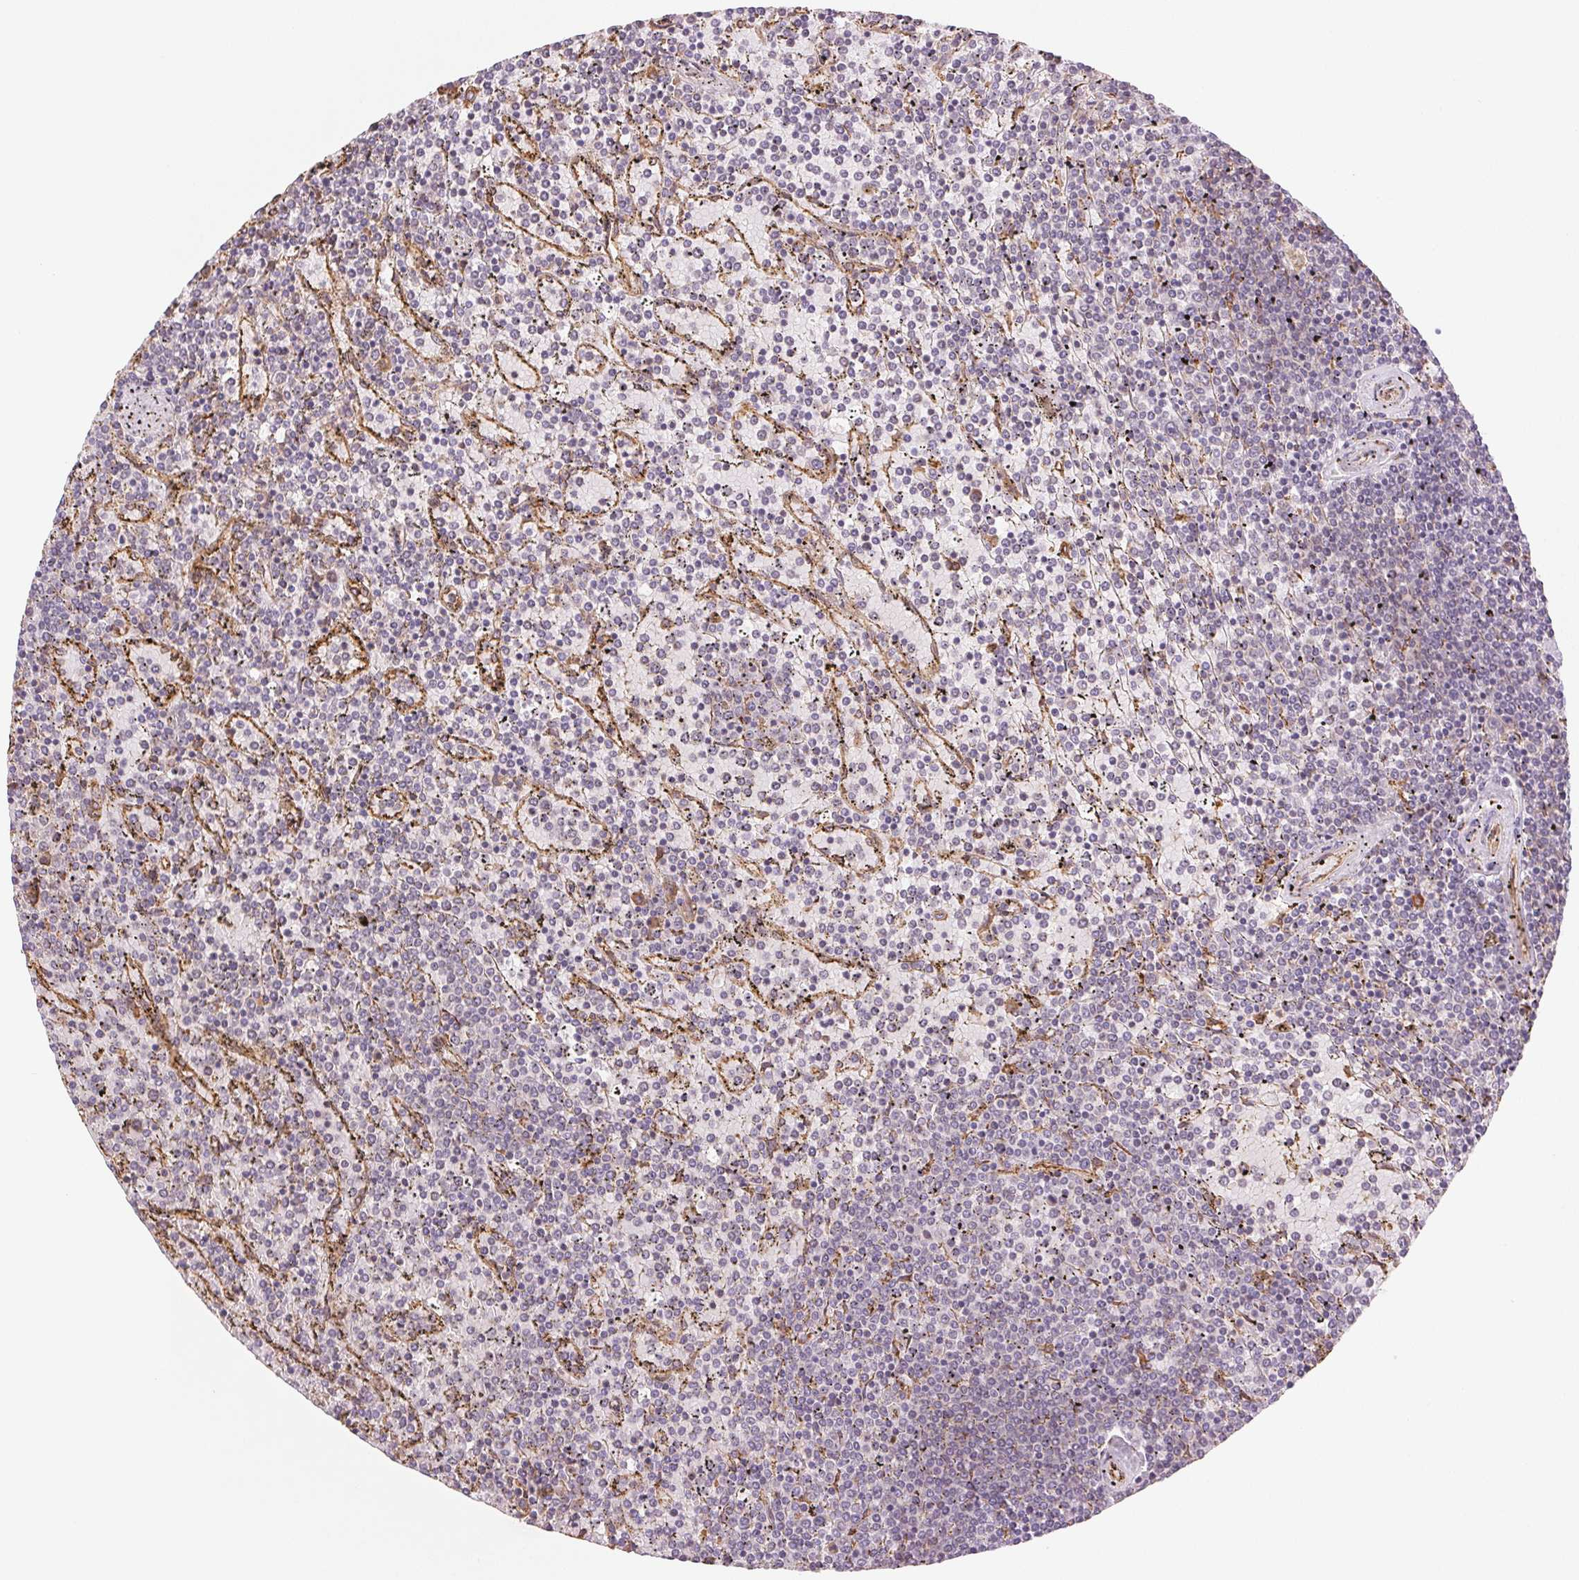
{"staining": {"intensity": "negative", "quantity": "none", "location": "none"}, "tissue": "lymphoma", "cell_type": "Tumor cells", "image_type": "cancer", "snomed": [{"axis": "morphology", "description": "Malignant lymphoma, non-Hodgkin's type, Low grade"}, {"axis": "topography", "description": "Spleen"}], "caption": "Immunohistochemistry histopathology image of lymphoma stained for a protein (brown), which shows no positivity in tumor cells.", "gene": "RCN3", "patient": {"sex": "female", "age": 77}}